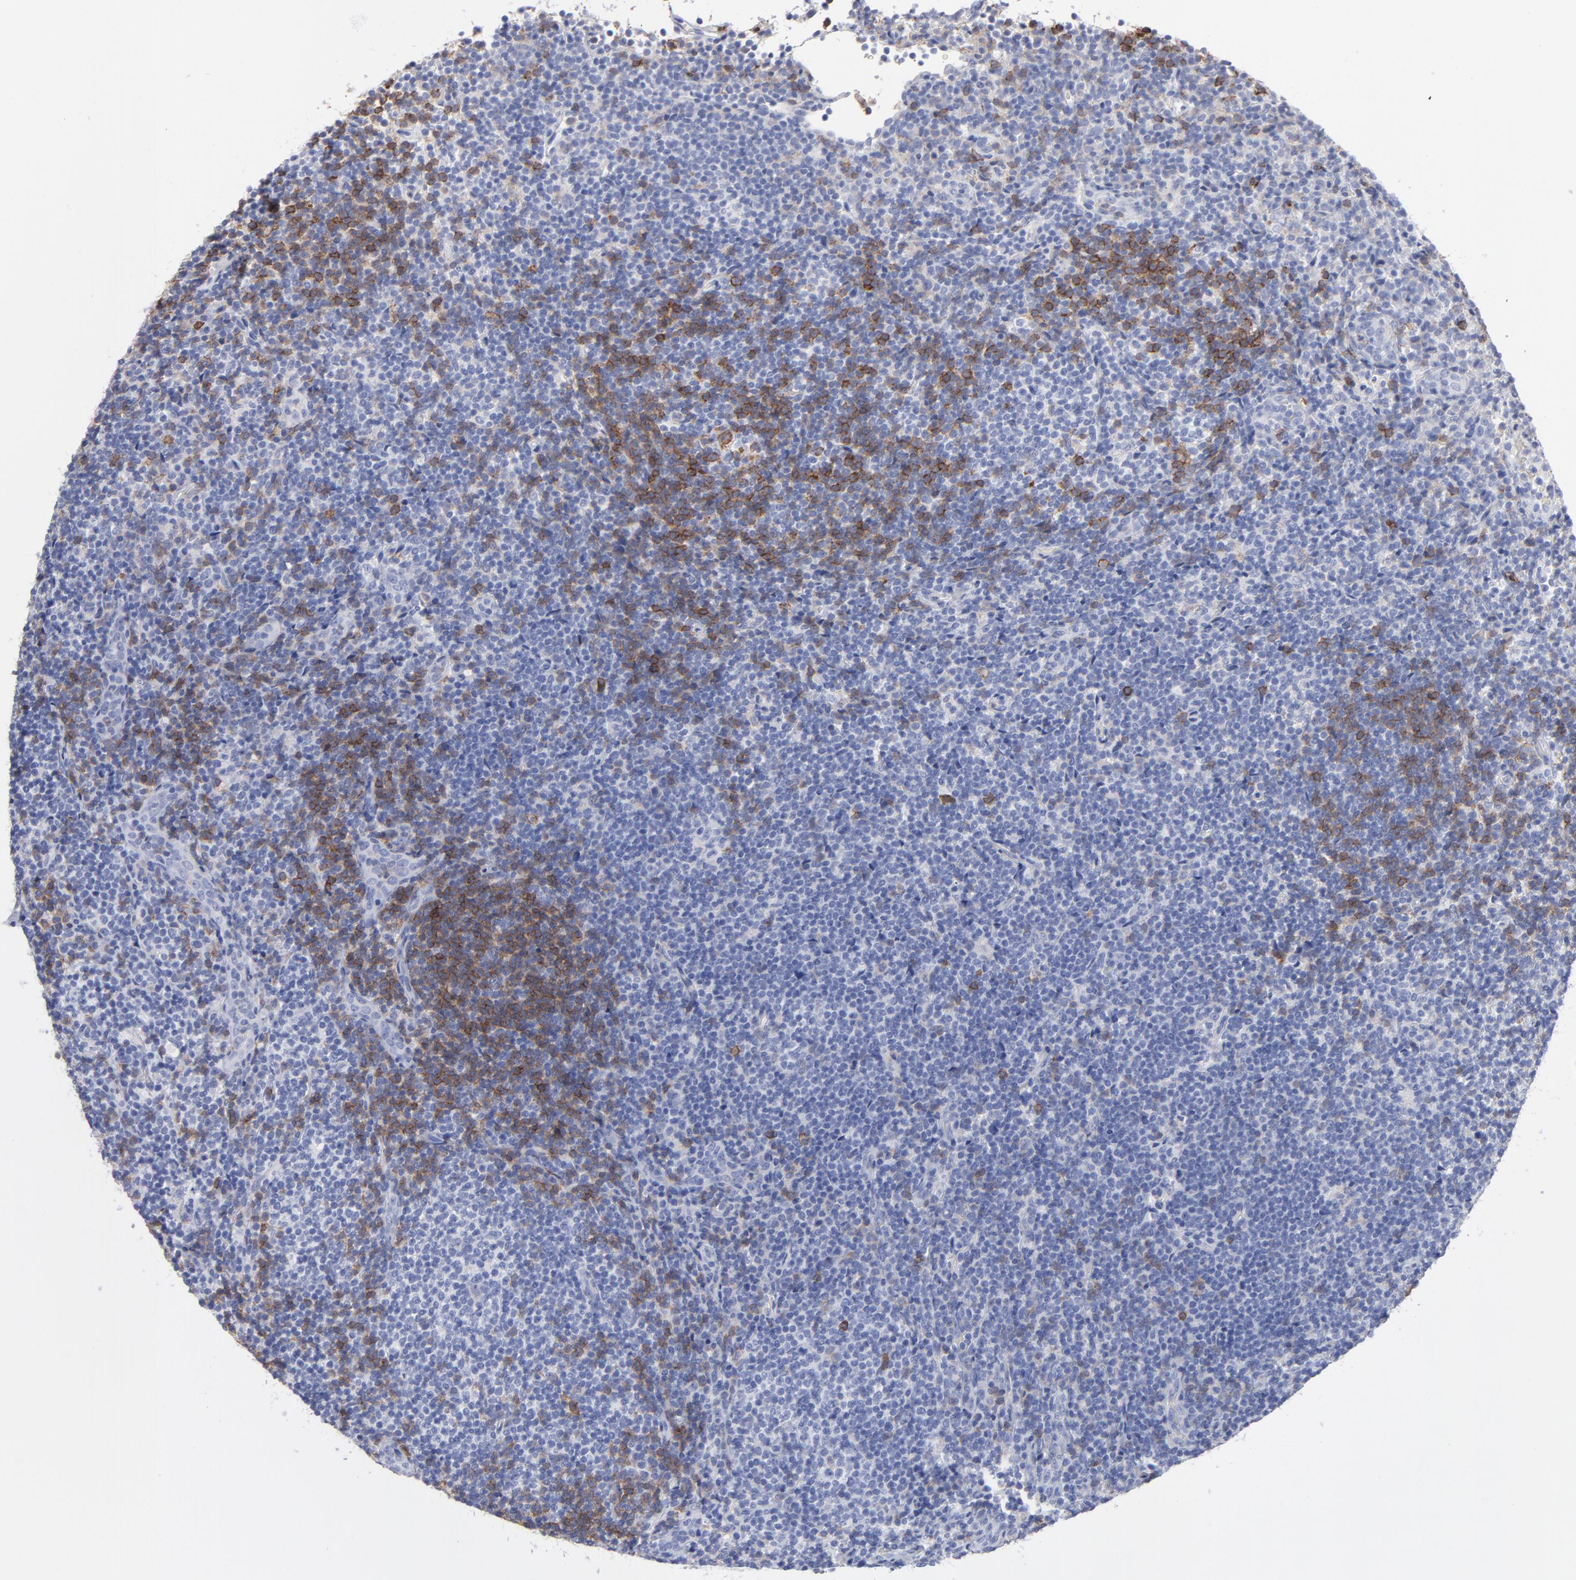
{"staining": {"intensity": "negative", "quantity": "none", "location": "none"}, "tissue": "lymphoma", "cell_type": "Tumor cells", "image_type": "cancer", "snomed": [{"axis": "morphology", "description": "Malignant lymphoma, non-Hodgkin's type, Low grade"}, {"axis": "topography", "description": "Lymph node"}], "caption": "The image reveals no significant expression in tumor cells of malignant lymphoma, non-Hodgkin's type (low-grade).", "gene": "LAT2", "patient": {"sex": "female", "age": 76}}